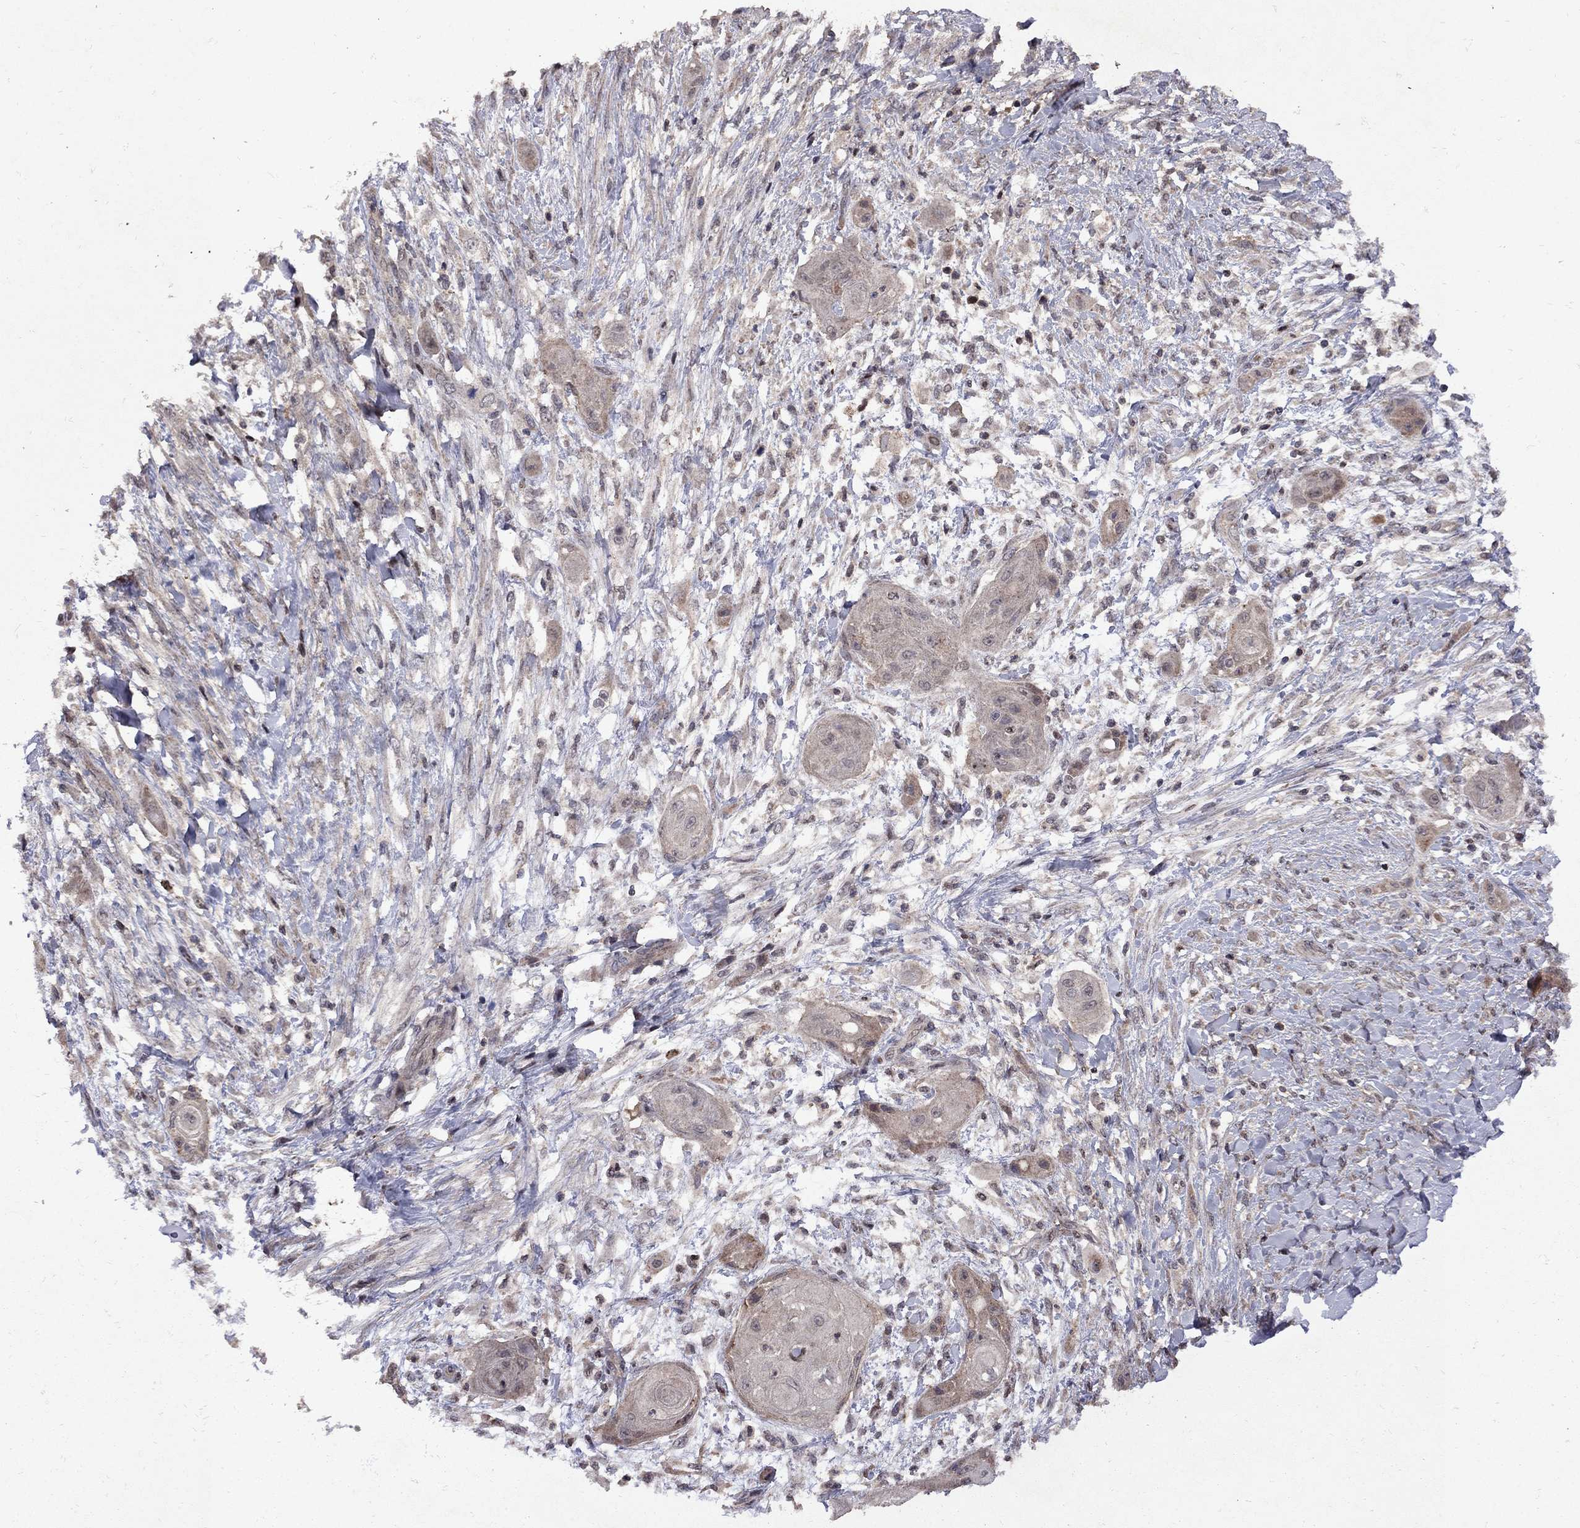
{"staining": {"intensity": "negative", "quantity": "none", "location": "none"}, "tissue": "skin cancer", "cell_type": "Tumor cells", "image_type": "cancer", "snomed": [{"axis": "morphology", "description": "Squamous cell carcinoma, NOS"}, {"axis": "topography", "description": "Skin"}], "caption": "Tumor cells show no significant protein positivity in skin cancer (squamous cell carcinoma). The staining was performed using DAB (3,3'-diaminobenzidine) to visualize the protein expression in brown, while the nuclei were stained in blue with hematoxylin (Magnification: 20x).", "gene": "IPP", "patient": {"sex": "male", "age": 62}}